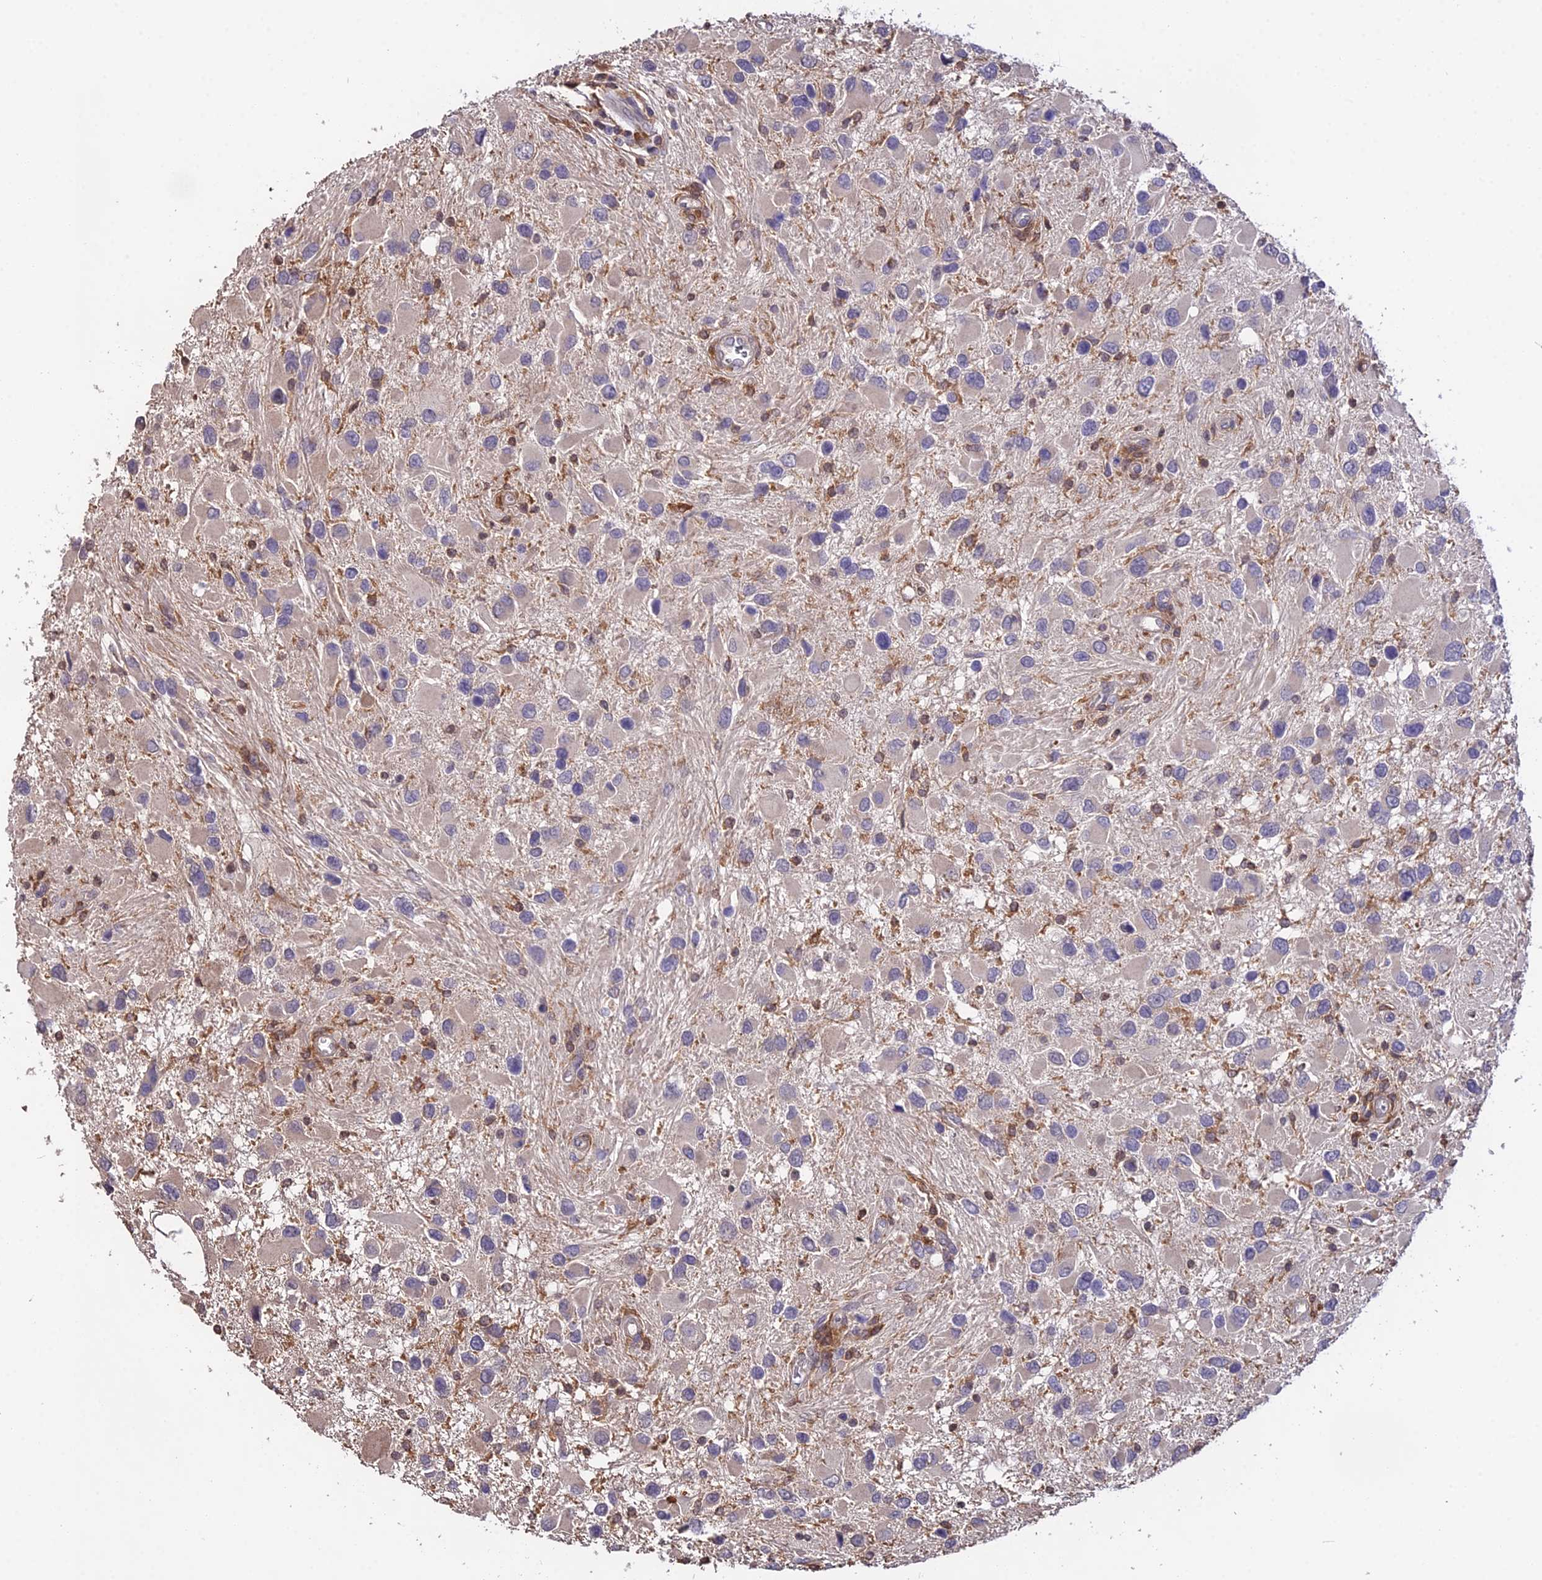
{"staining": {"intensity": "negative", "quantity": "none", "location": "none"}, "tissue": "glioma", "cell_type": "Tumor cells", "image_type": "cancer", "snomed": [{"axis": "morphology", "description": "Glioma, malignant, High grade"}, {"axis": "topography", "description": "Brain"}], "caption": "Tumor cells are negative for brown protein staining in malignant glioma (high-grade). The staining was performed using DAB (3,3'-diaminobenzidine) to visualize the protein expression in brown, while the nuclei were stained in blue with hematoxylin (Magnification: 20x).", "gene": "FBP1", "patient": {"sex": "male", "age": 53}}